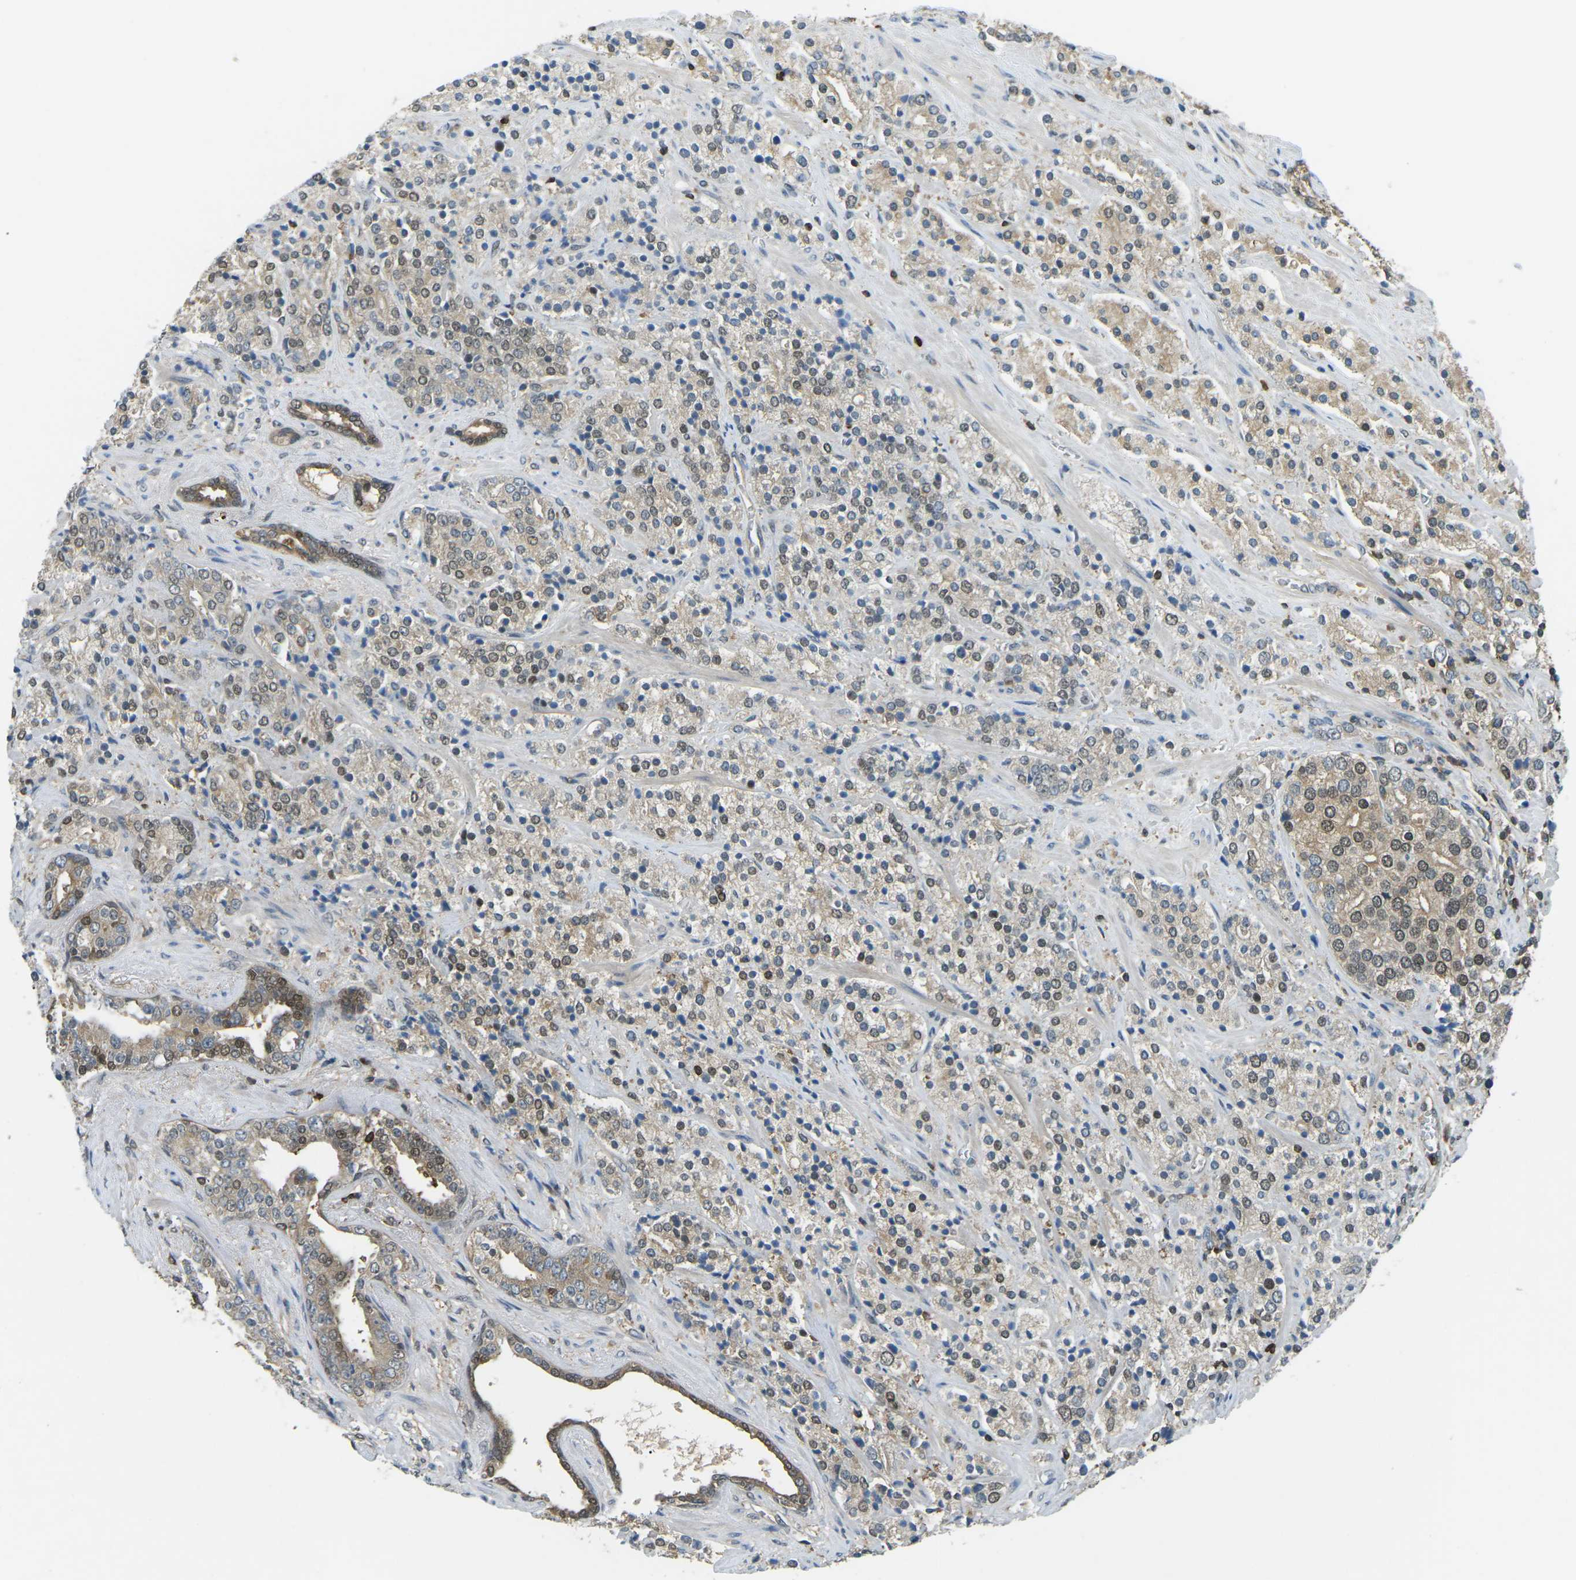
{"staining": {"intensity": "moderate", "quantity": ">75%", "location": "cytoplasmic/membranous,nuclear"}, "tissue": "prostate cancer", "cell_type": "Tumor cells", "image_type": "cancer", "snomed": [{"axis": "morphology", "description": "Adenocarcinoma, High grade"}, {"axis": "topography", "description": "Prostate"}], "caption": "Moderate cytoplasmic/membranous and nuclear expression for a protein is appreciated in approximately >75% of tumor cells of prostate cancer (adenocarcinoma (high-grade)) using IHC.", "gene": "PIEZO2", "patient": {"sex": "male", "age": 71}}